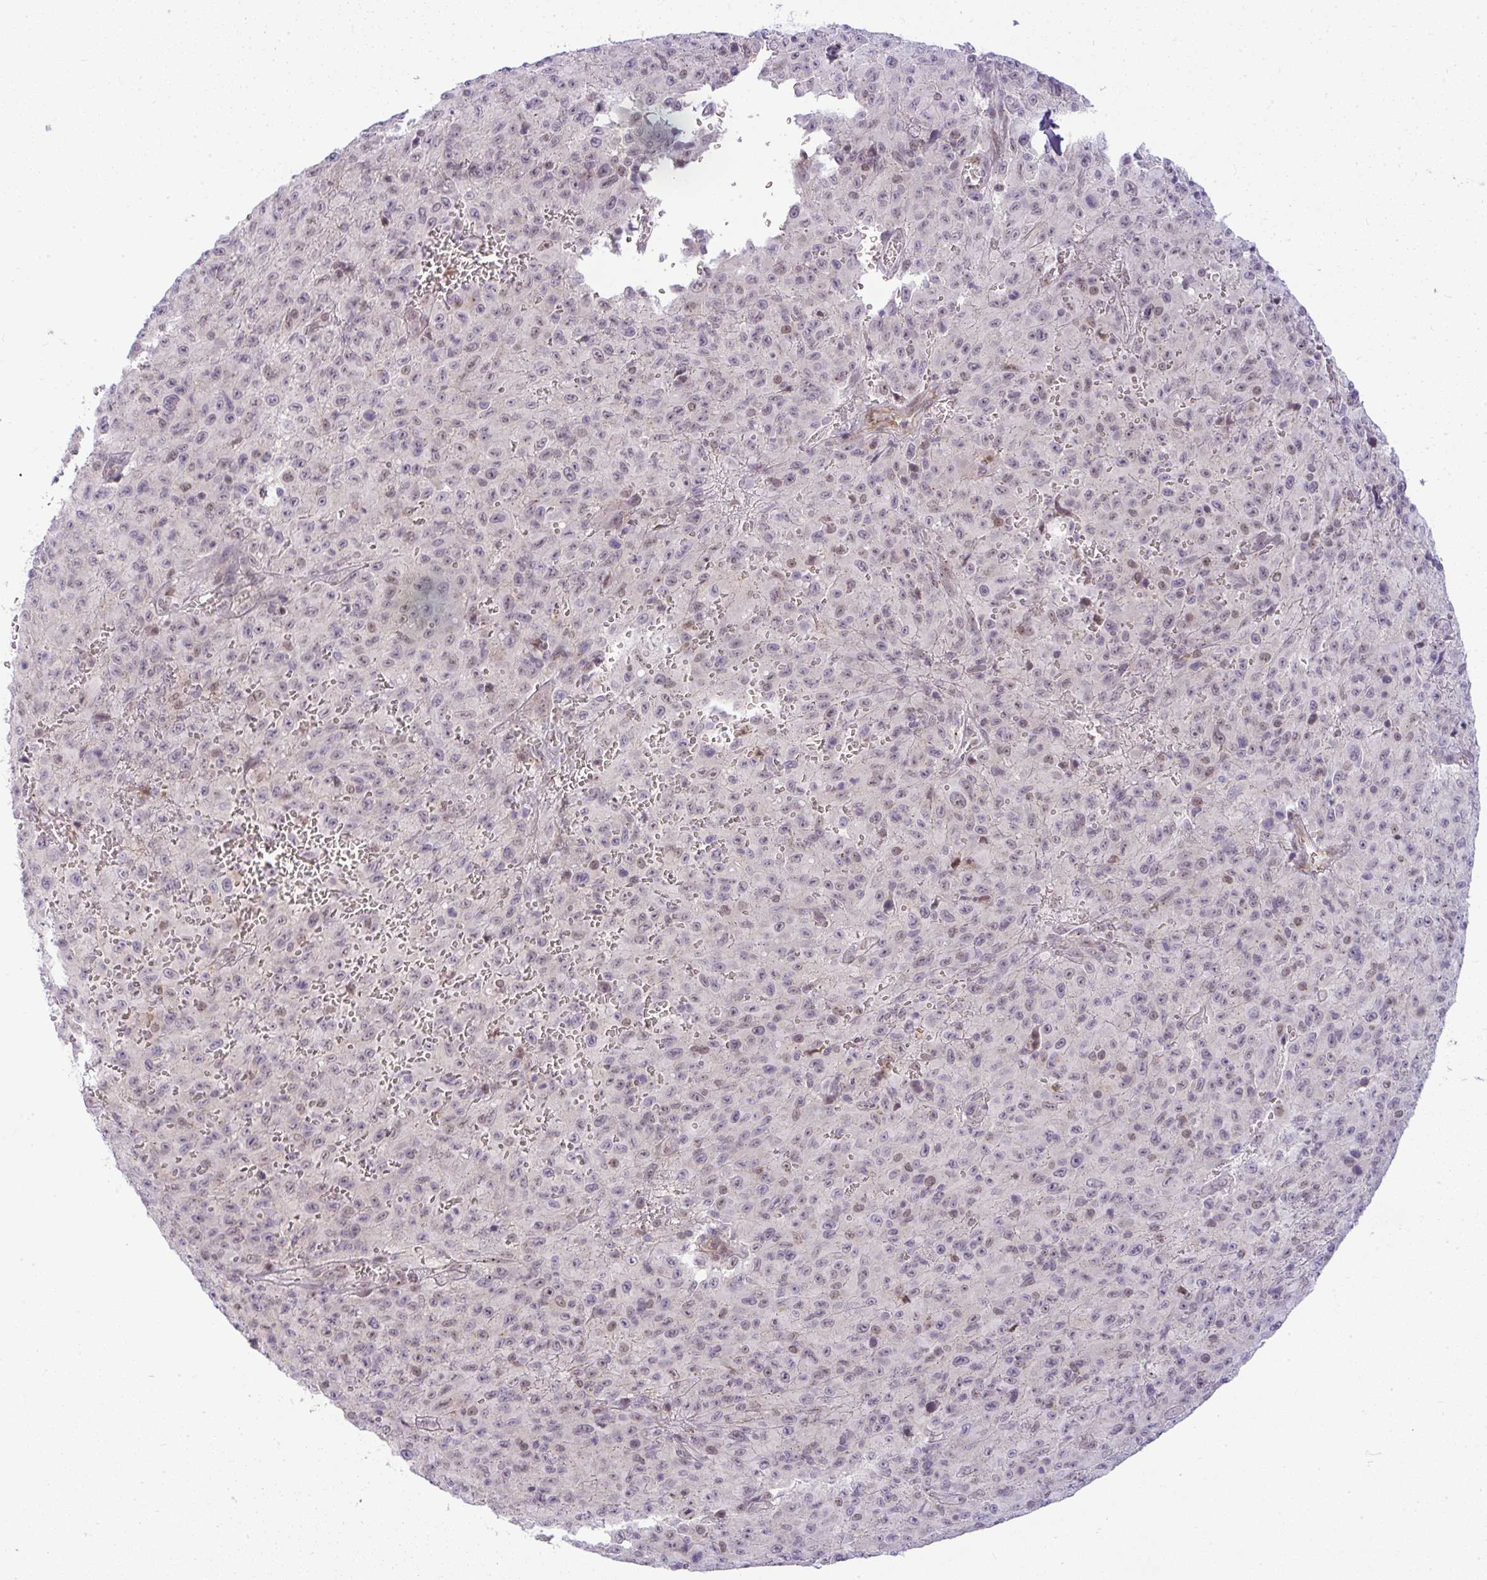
{"staining": {"intensity": "weak", "quantity": "<25%", "location": "nuclear"}, "tissue": "melanoma", "cell_type": "Tumor cells", "image_type": "cancer", "snomed": [{"axis": "morphology", "description": "Malignant melanoma, NOS"}, {"axis": "topography", "description": "Skin"}], "caption": "IHC micrograph of melanoma stained for a protein (brown), which demonstrates no staining in tumor cells.", "gene": "DZIP1", "patient": {"sex": "male", "age": 46}}